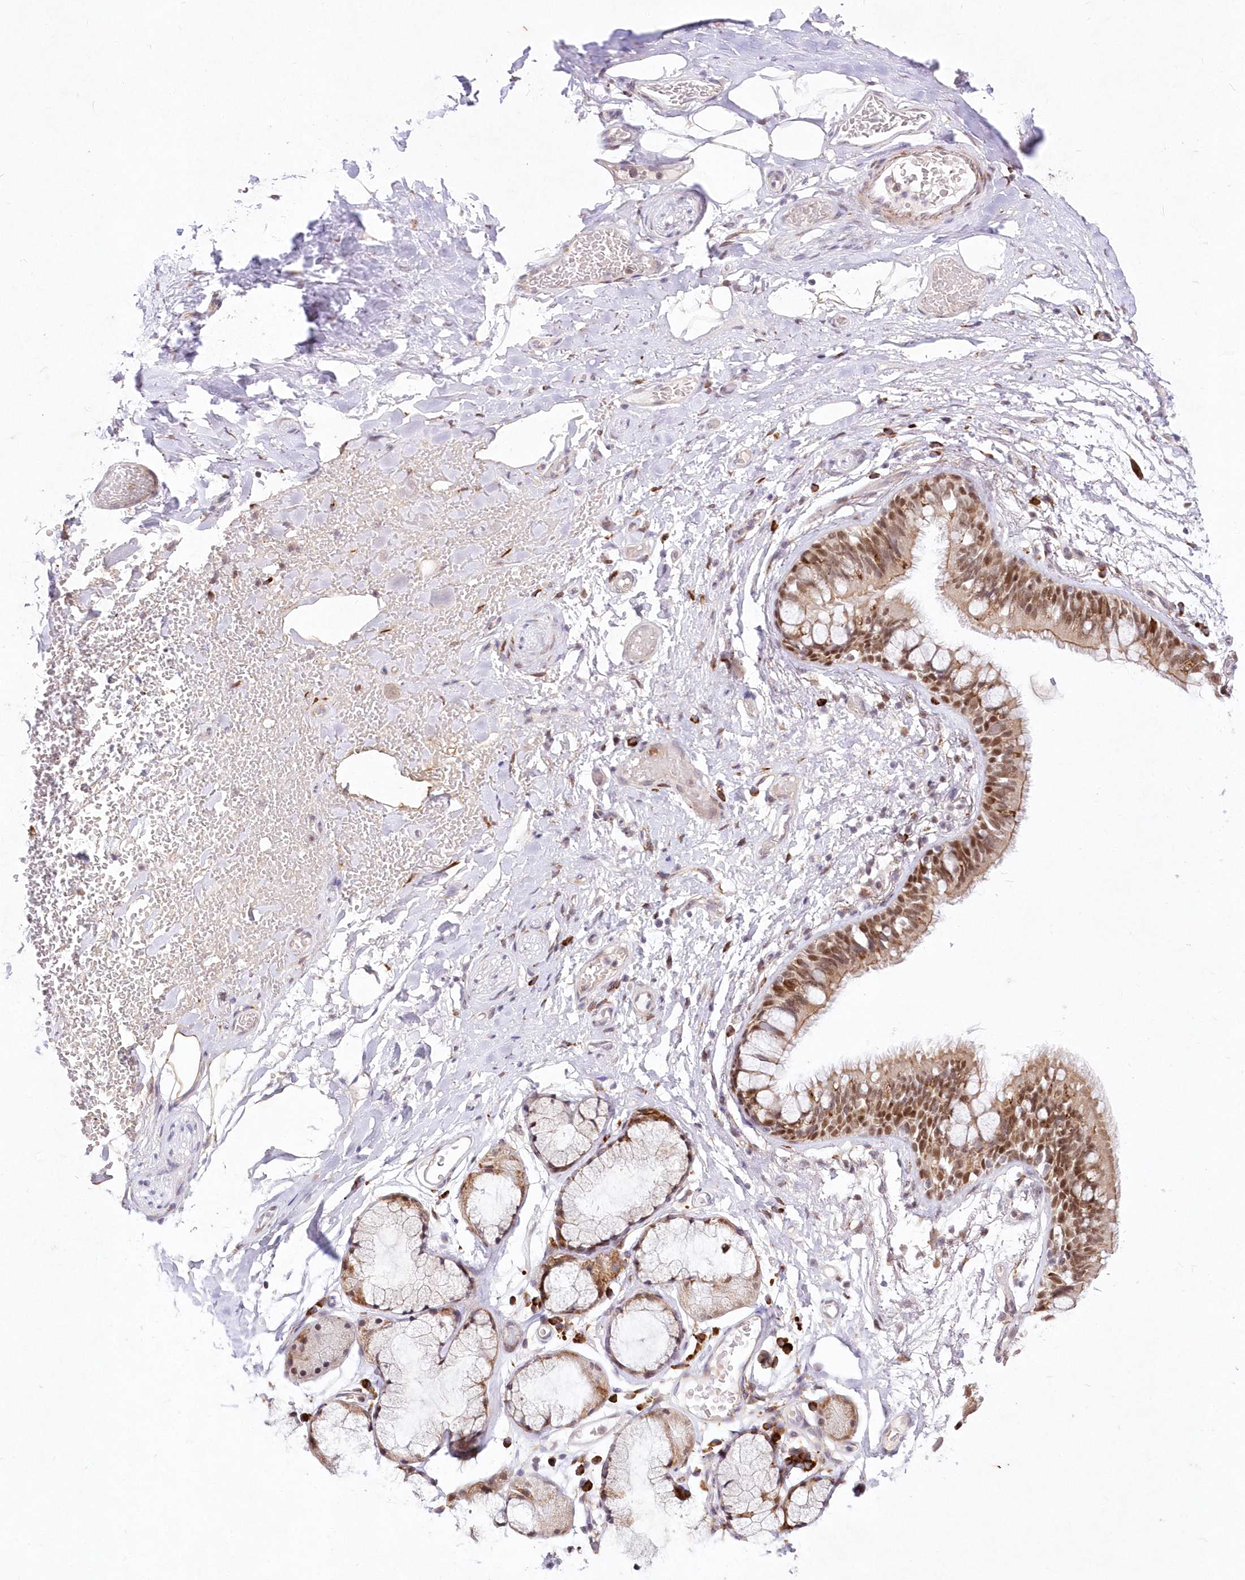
{"staining": {"intensity": "negative", "quantity": "none", "location": "none"}, "tissue": "adipose tissue", "cell_type": "Adipocytes", "image_type": "normal", "snomed": [{"axis": "morphology", "description": "Normal tissue, NOS"}, {"axis": "topography", "description": "Cartilage tissue"}, {"axis": "topography", "description": "Bronchus"}], "caption": "This is an immunohistochemistry (IHC) photomicrograph of benign adipose tissue. There is no positivity in adipocytes.", "gene": "LDB1", "patient": {"sex": "female", "age": 73}}